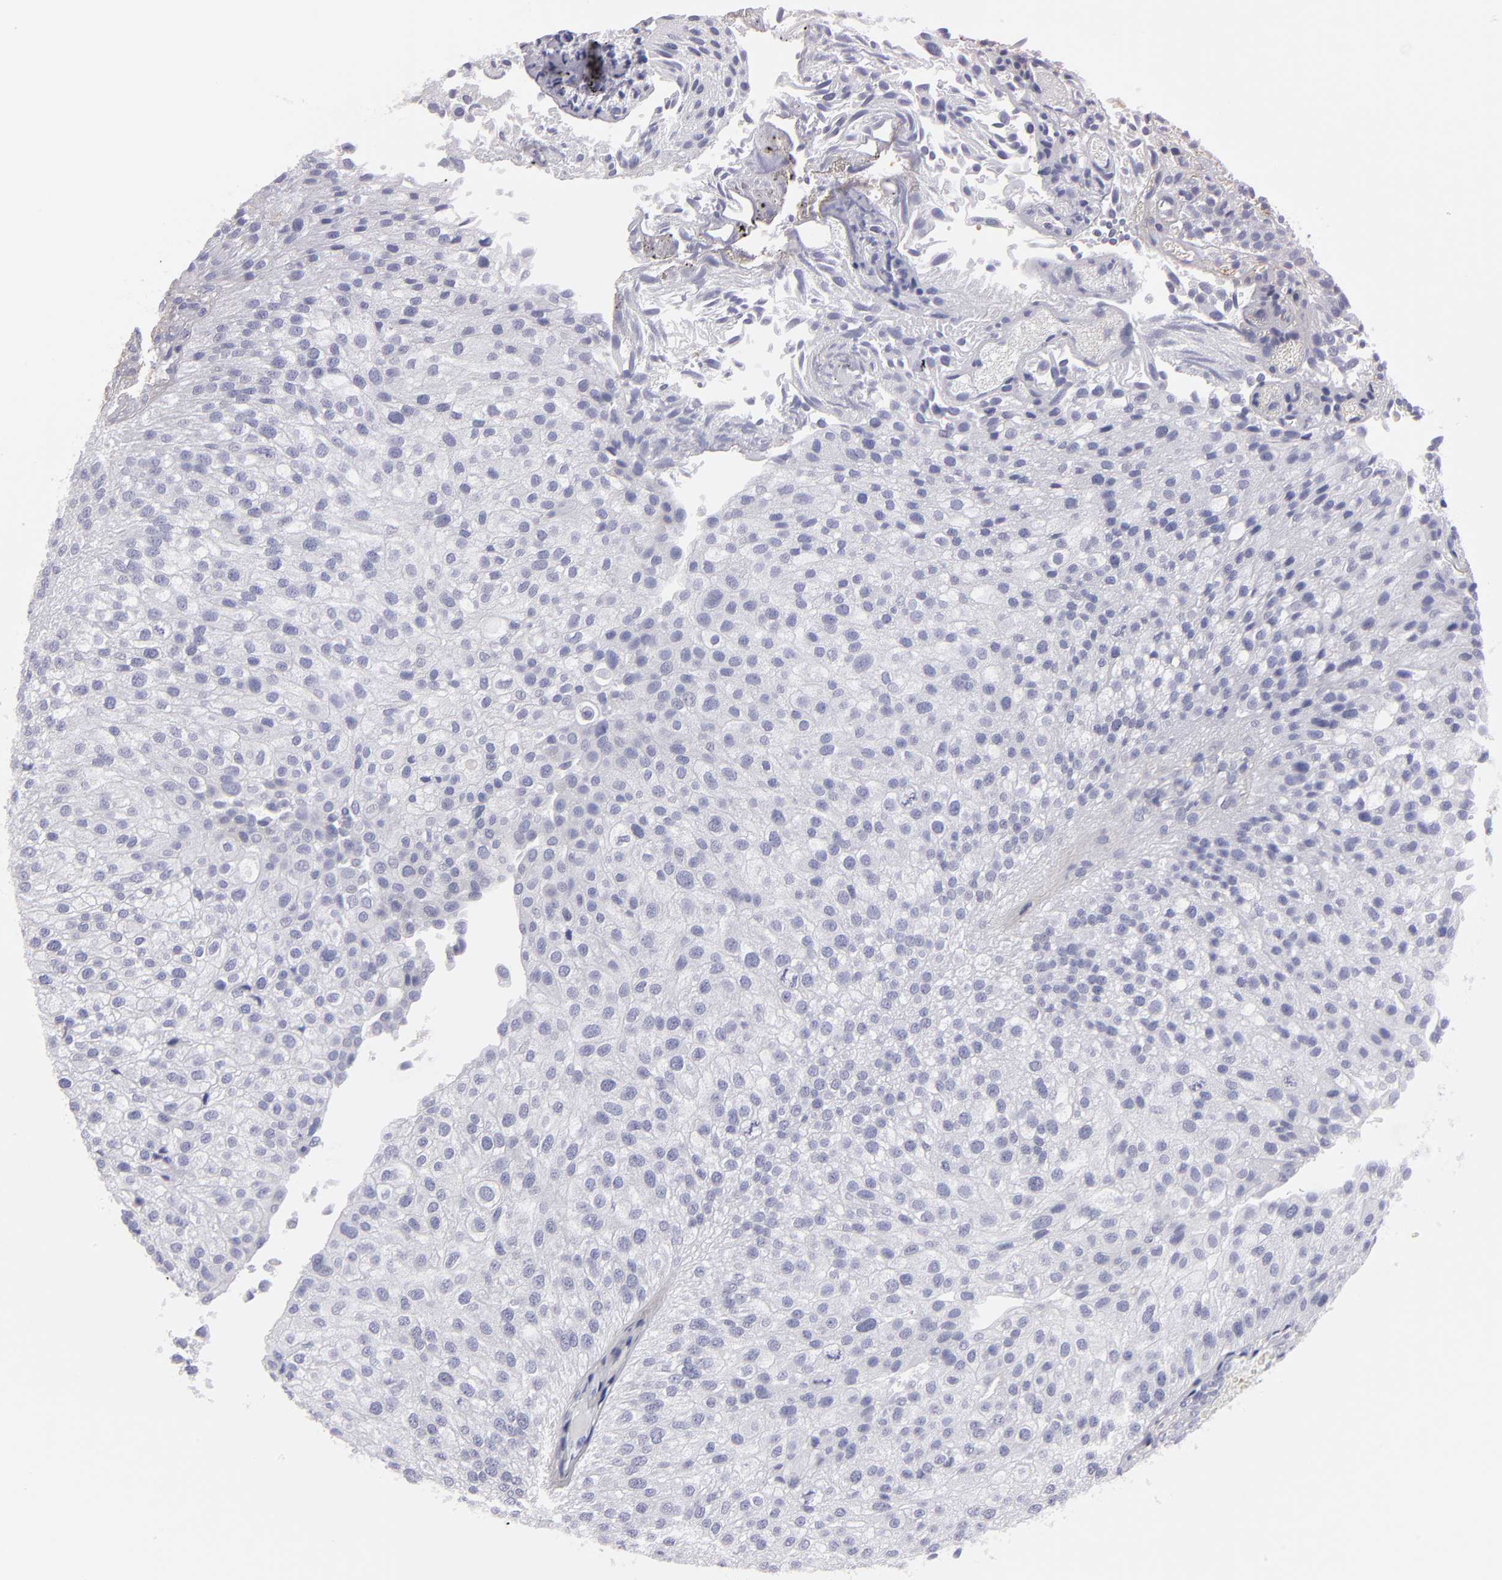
{"staining": {"intensity": "negative", "quantity": "none", "location": "none"}, "tissue": "urothelial cancer", "cell_type": "Tumor cells", "image_type": "cancer", "snomed": [{"axis": "morphology", "description": "Urothelial carcinoma, Low grade"}, {"axis": "topography", "description": "Urinary bladder"}], "caption": "Tumor cells are negative for protein expression in human urothelial carcinoma (low-grade).", "gene": "ABCB1", "patient": {"sex": "female", "age": 89}}